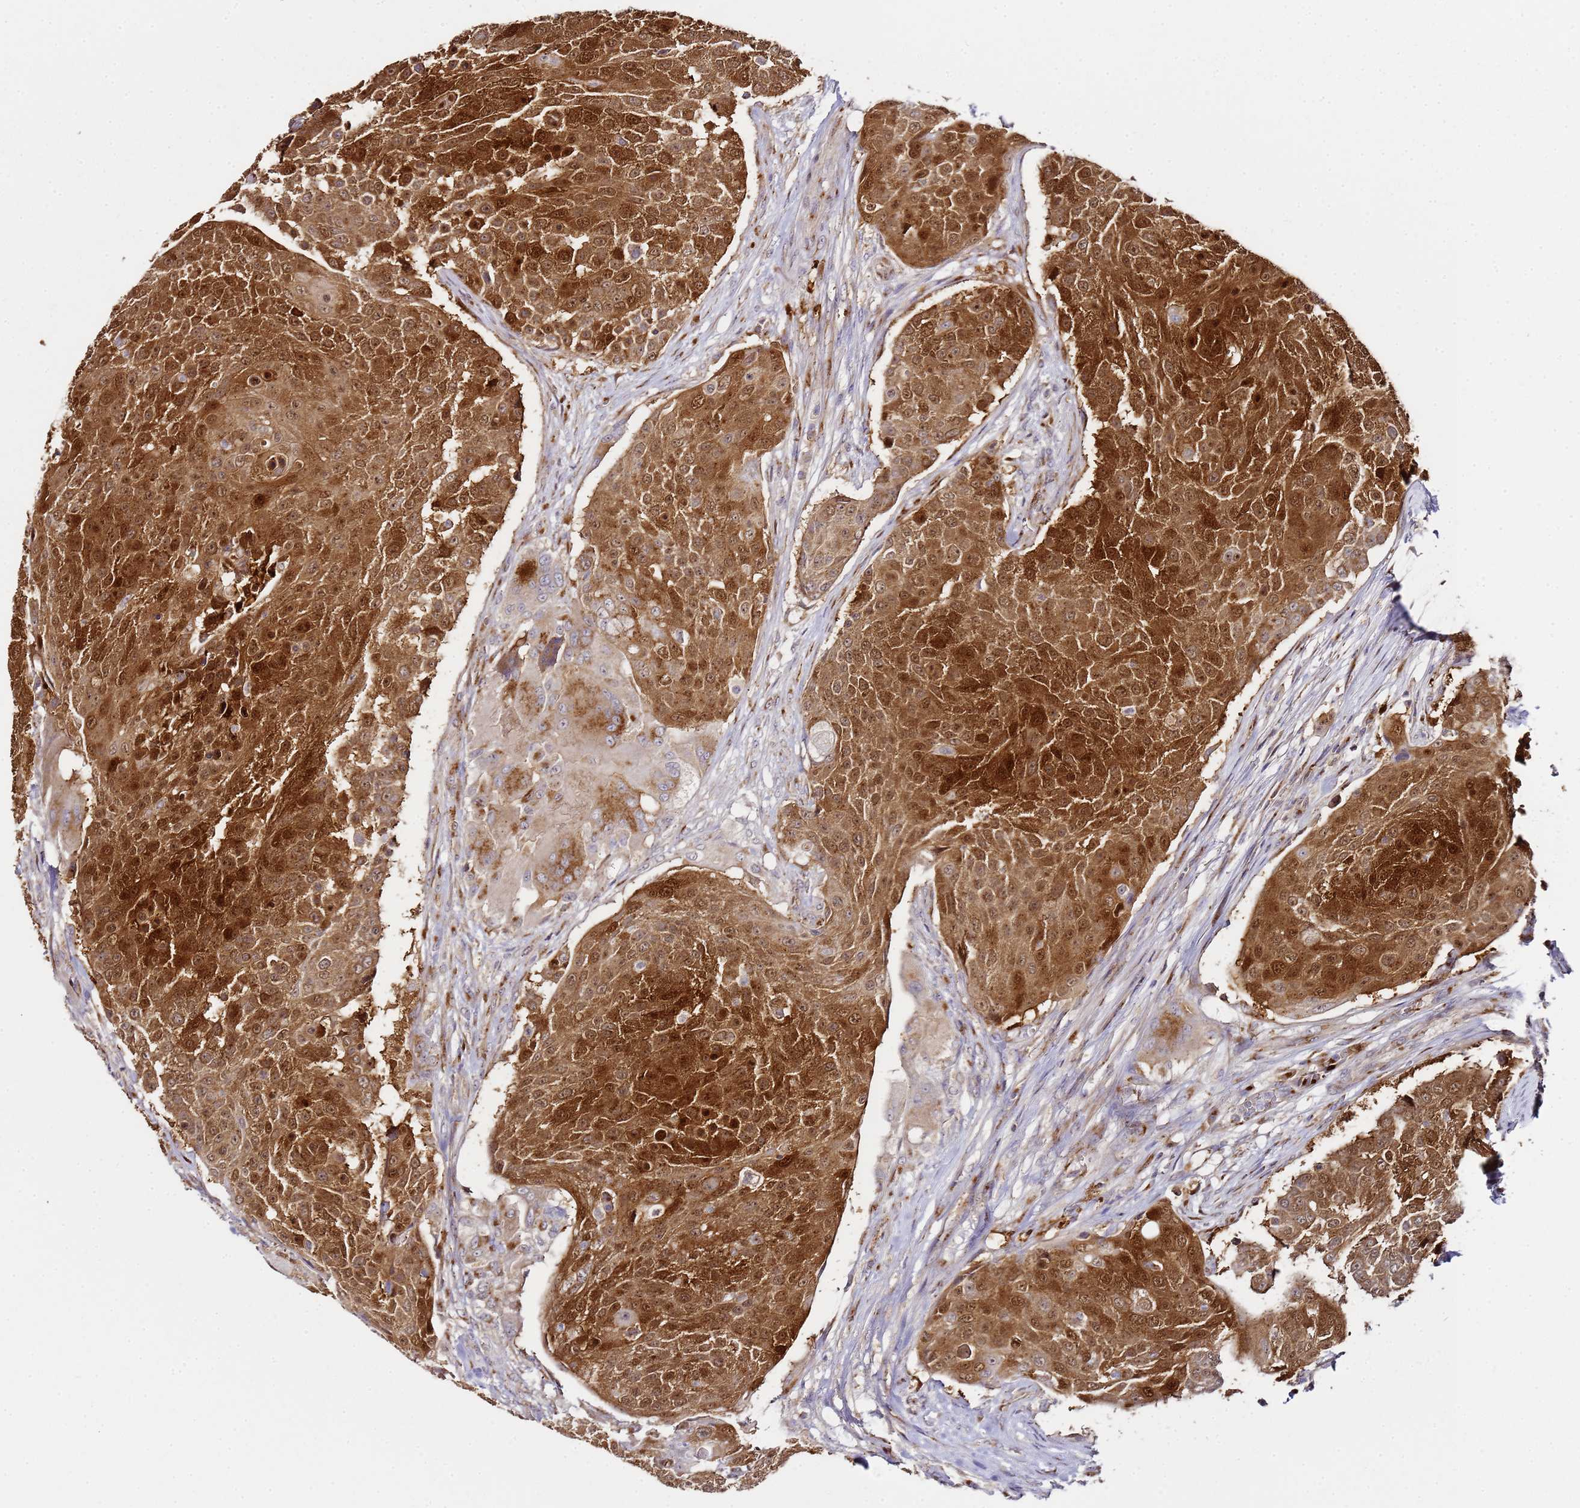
{"staining": {"intensity": "strong", "quantity": ">75%", "location": "cytoplasmic/membranous,nuclear"}, "tissue": "urothelial cancer", "cell_type": "Tumor cells", "image_type": "cancer", "snomed": [{"axis": "morphology", "description": "Urothelial carcinoma, High grade"}, {"axis": "topography", "description": "Urinary bladder"}], "caption": "Immunohistochemical staining of human urothelial cancer shows high levels of strong cytoplasmic/membranous and nuclear protein expression in approximately >75% of tumor cells.", "gene": "MRPL49", "patient": {"sex": "female", "age": 63}}